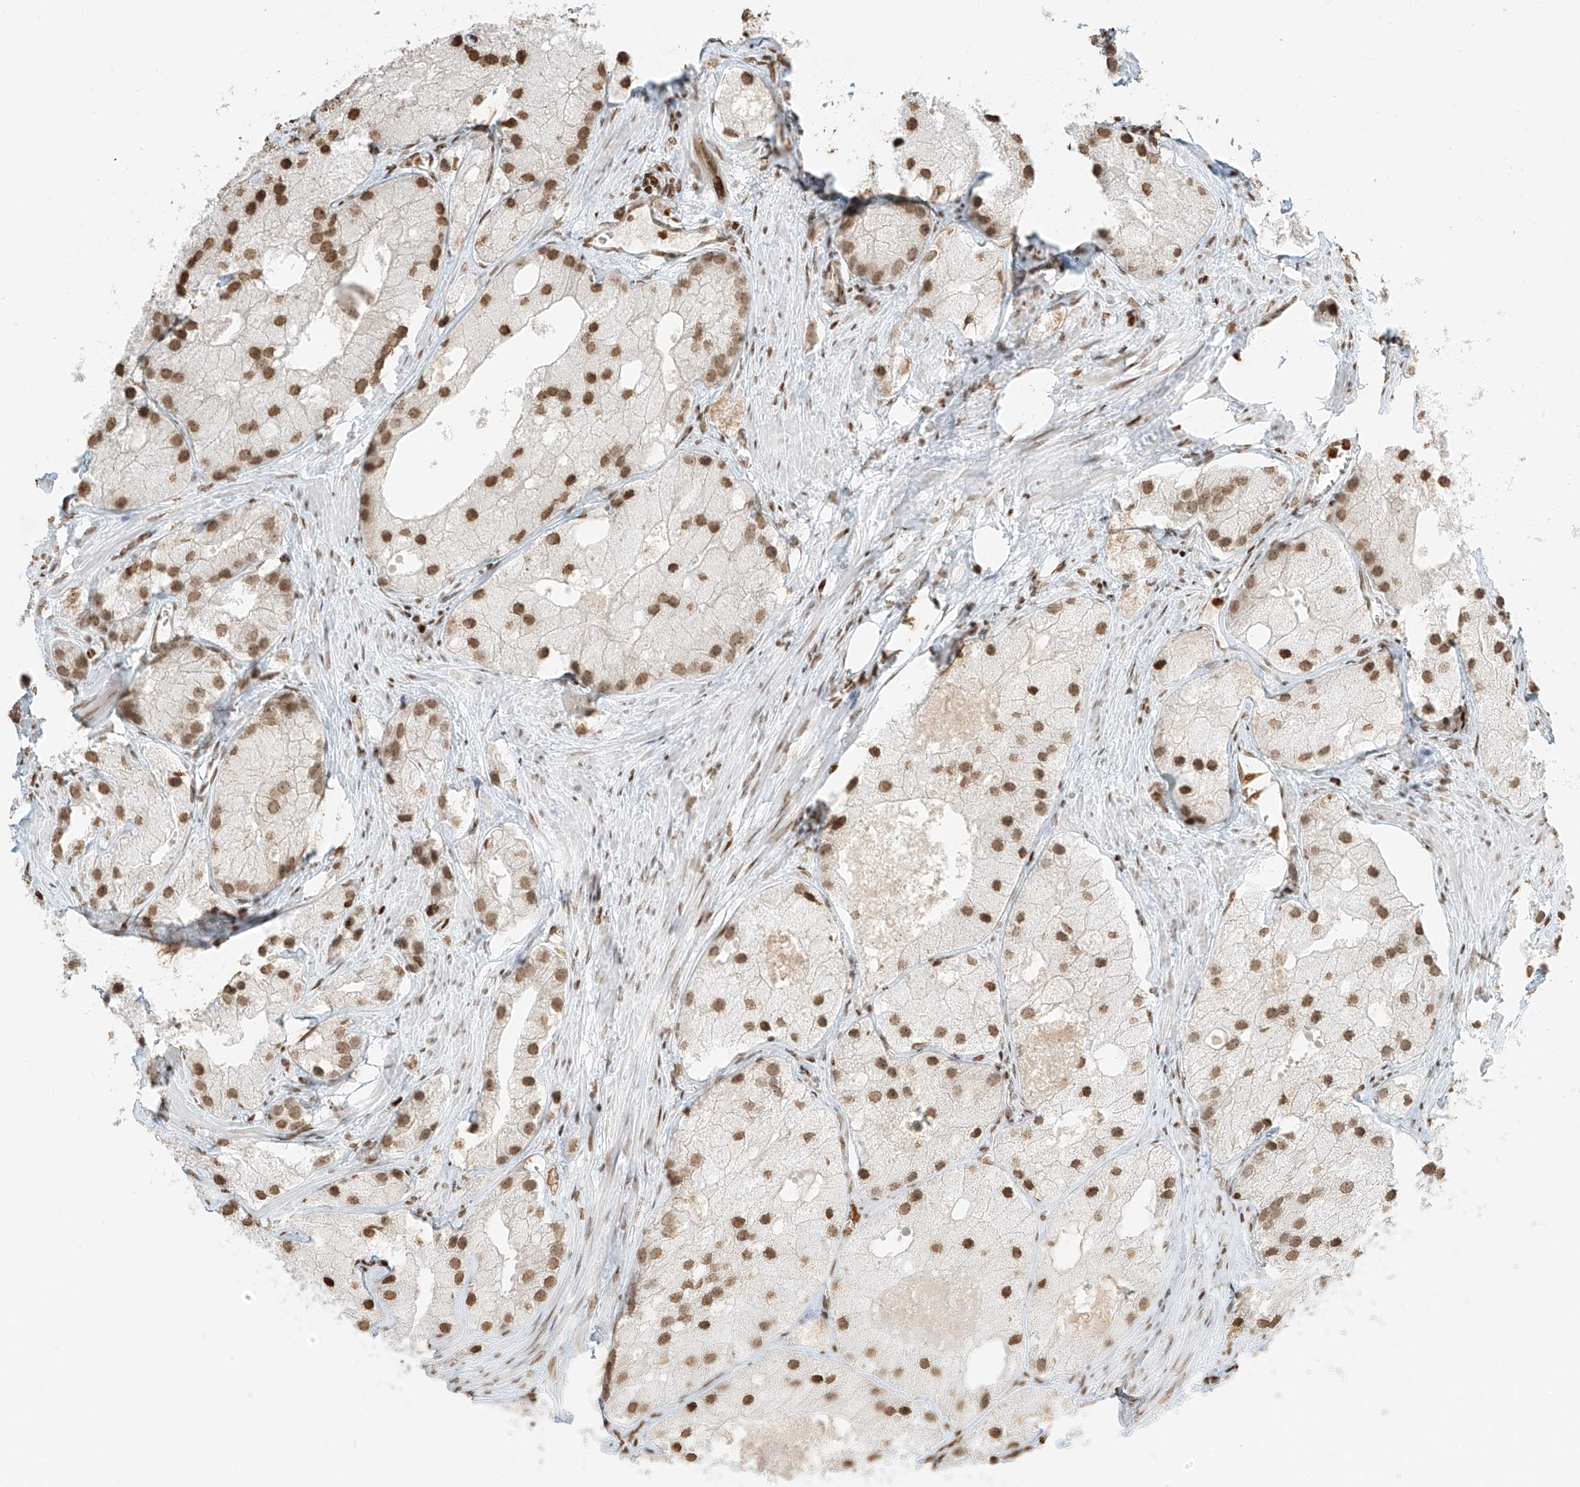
{"staining": {"intensity": "moderate", "quantity": ">75%", "location": "nuclear"}, "tissue": "prostate cancer", "cell_type": "Tumor cells", "image_type": "cancer", "snomed": [{"axis": "morphology", "description": "Adenocarcinoma, Low grade"}, {"axis": "topography", "description": "Prostate"}], "caption": "The immunohistochemical stain labels moderate nuclear staining in tumor cells of adenocarcinoma (low-grade) (prostate) tissue.", "gene": "C17orf58", "patient": {"sex": "male", "age": 69}}